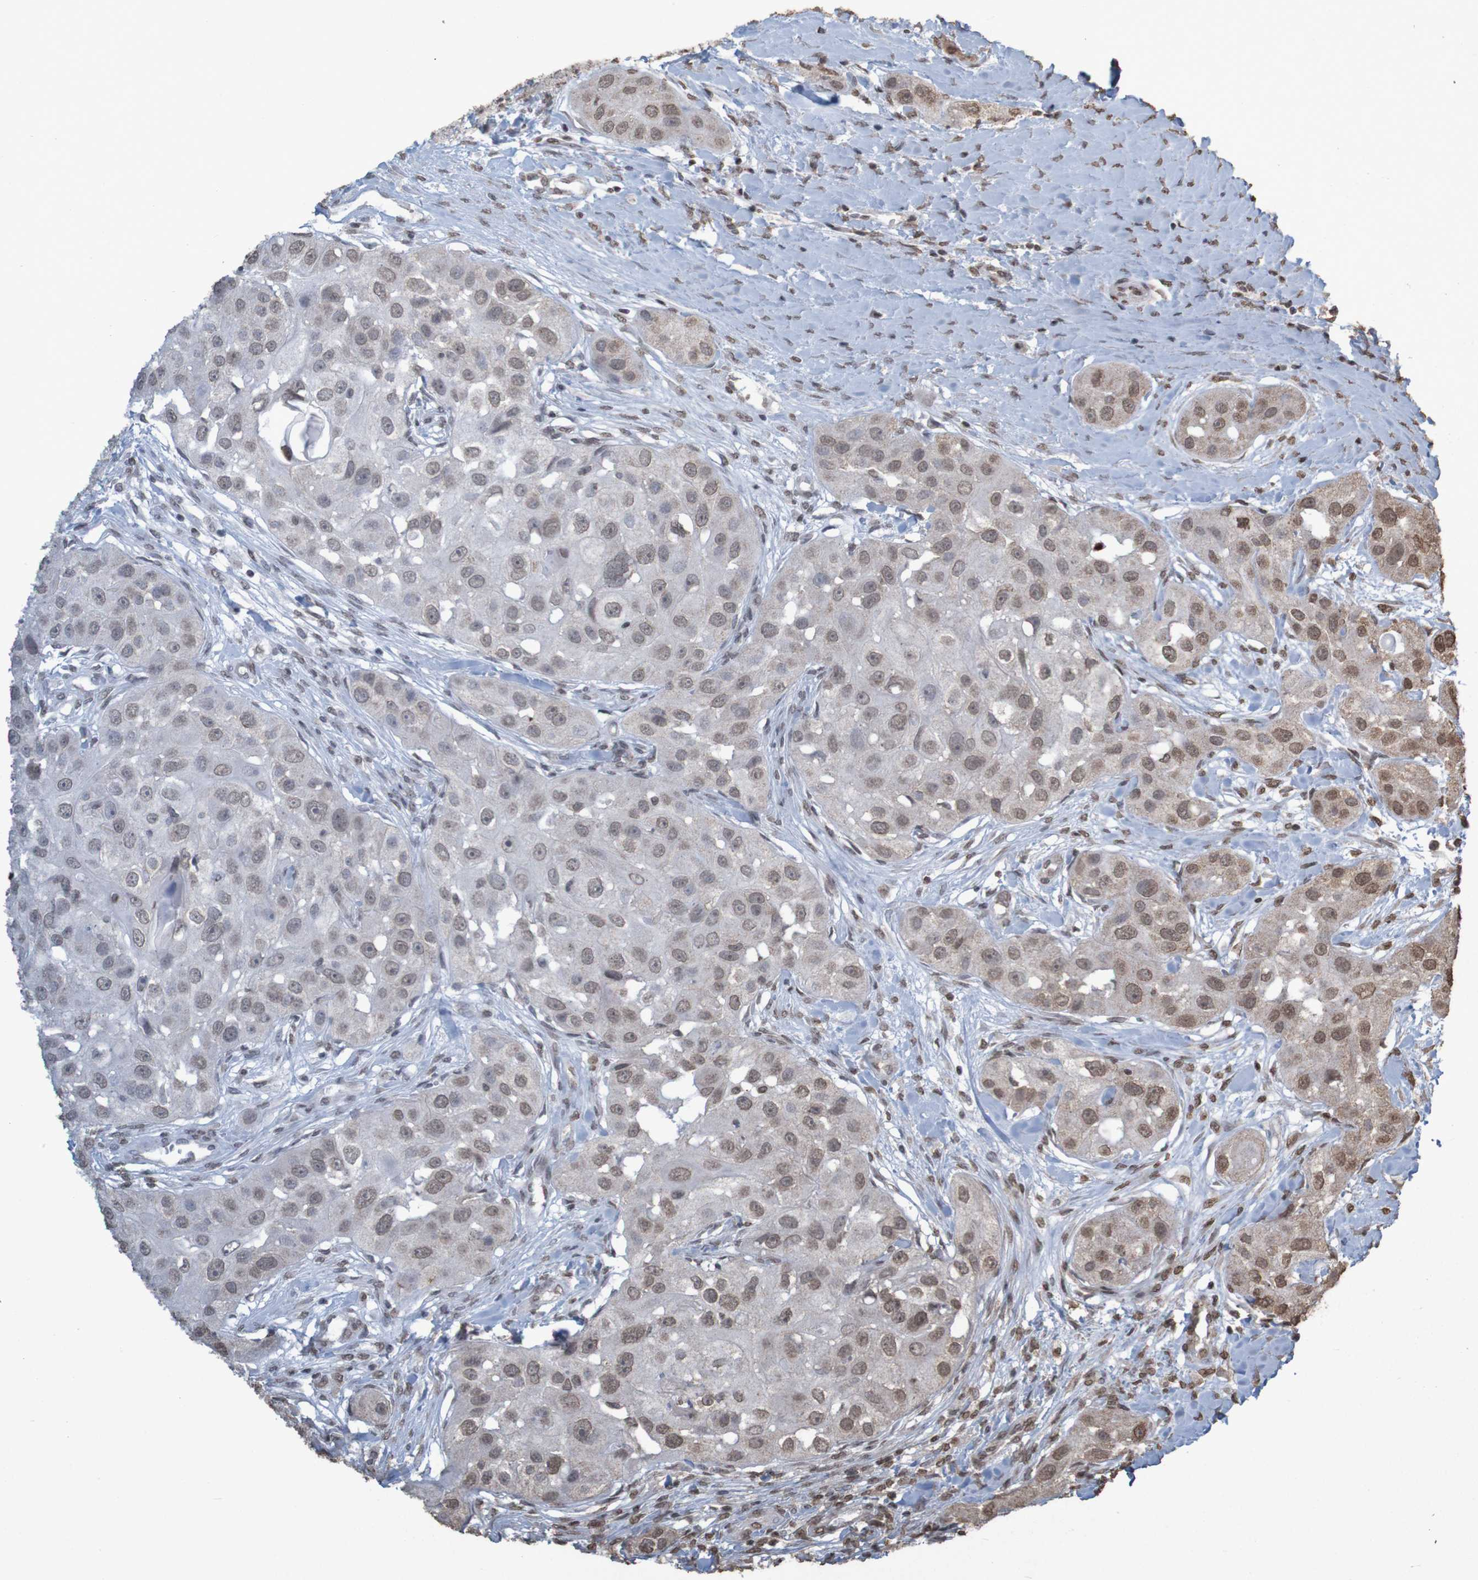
{"staining": {"intensity": "weak", "quantity": ">75%", "location": "nuclear"}, "tissue": "head and neck cancer", "cell_type": "Tumor cells", "image_type": "cancer", "snomed": [{"axis": "morphology", "description": "Normal tissue, NOS"}, {"axis": "morphology", "description": "Squamous cell carcinoma, NOS"}, {"axis": "topography", "description": "Skeletal muscle"}, {"axis": "topography", "description": "Head-Neck"}], "caption": "There is low levels of weak nuclear expression in tumor cells of head and neck cancer (squamous cell carcinoma), as demonstrated by immunohistochemical staining (brown color).", "gene": "GFI1", "patient": {"sex": "male", "age": 51}}